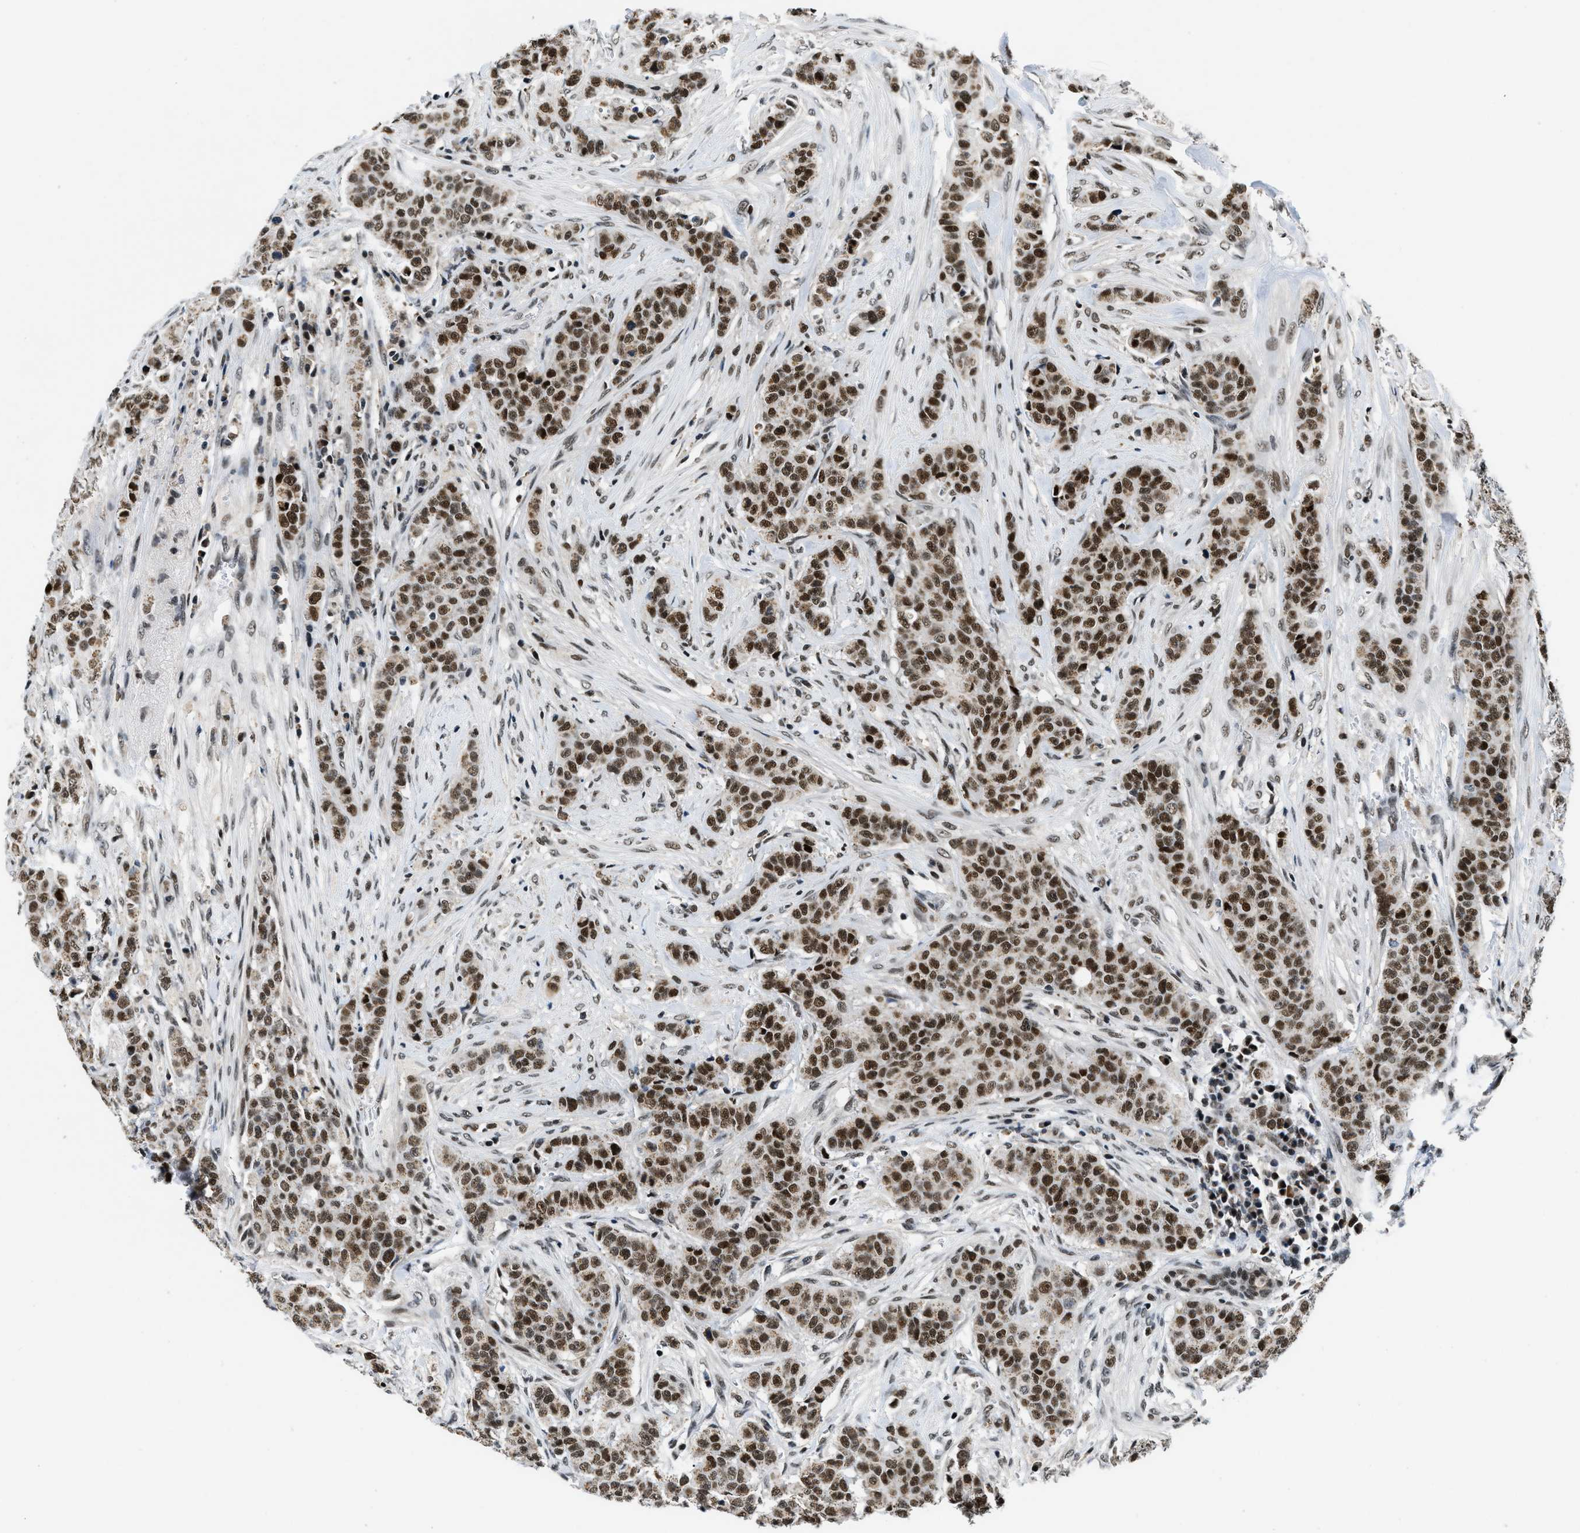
{"staining": {"intensity": "strong", "quantity": ">75%", "location": "nuclear"}, "tissue": "breast cancer", "cell_type": "Tumor cells", "image_type": "cancer", "snomed": [{"axis": "morphology", "description": "Normal tissue, NOS"}, {"axis": "morphology", "description": "Duct carcinoma"}, {"axis": "topography", "description": "Breast"}], "caption": "Human breast cancer stained with a brown dye reveals strong nuclear positive staining in about >75% of tumor cells.", "gene": "KDM3B", "patient": {"sex": "female", "age": 40}}